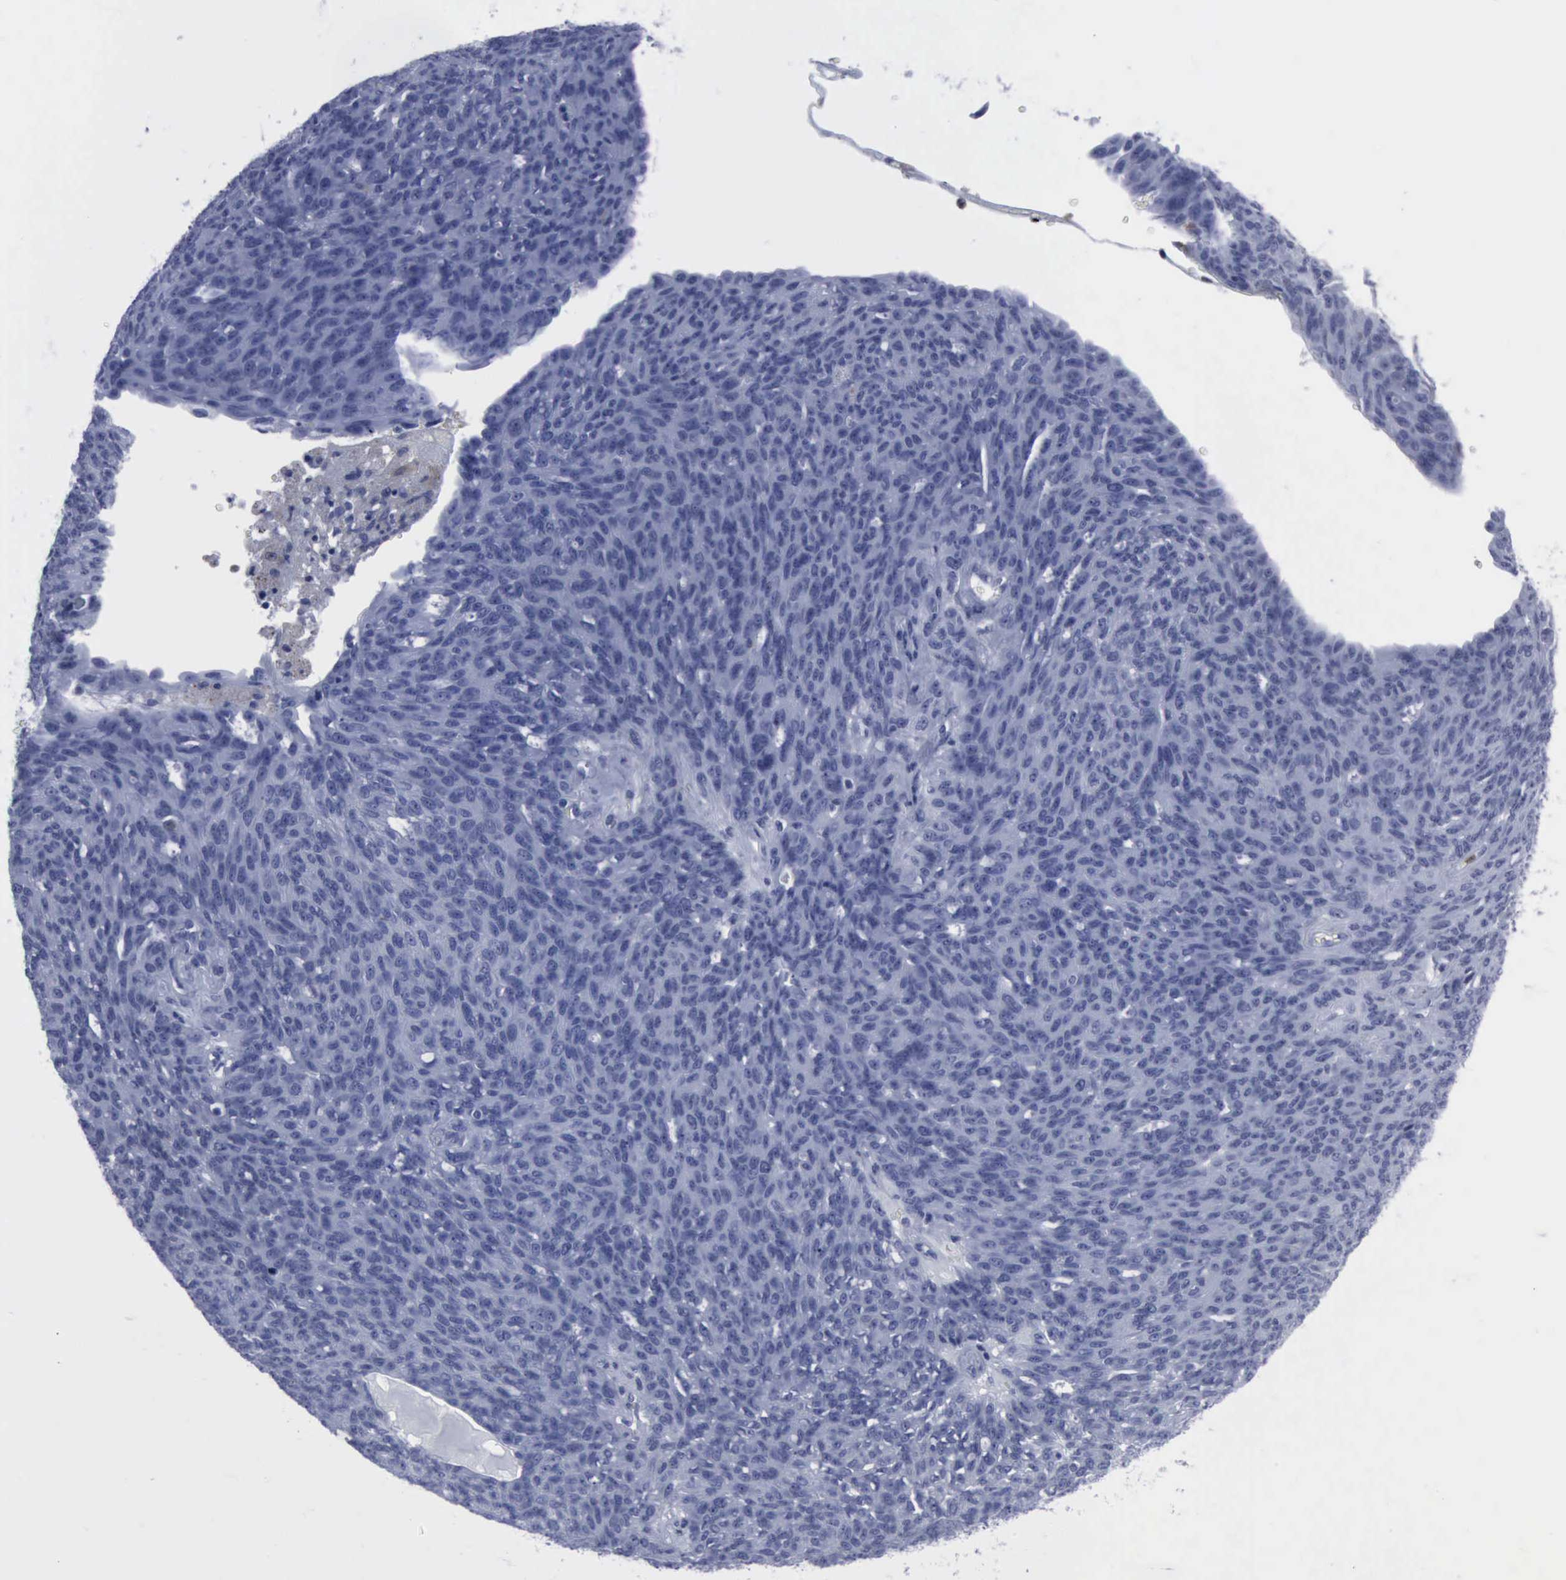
{"staining": {"intensity": "negative", "quantity": "none", "location": "none"}, "tissue": "ovarian cancer", "cell_type": "Tumor cells", "image_type": "cancer", "snomed": [{"axis": "morphology", "description": "Carcinoma, endometroid"}, {"axis": "topography", "description": "Ovary"}], "caption": "A micrograph of endometroid carcinoma (ovarian) stained for a protein shows no brown staining in tumor cells.", "gene": "CSTA", "patient": {"sex": "female", "age": 60}}